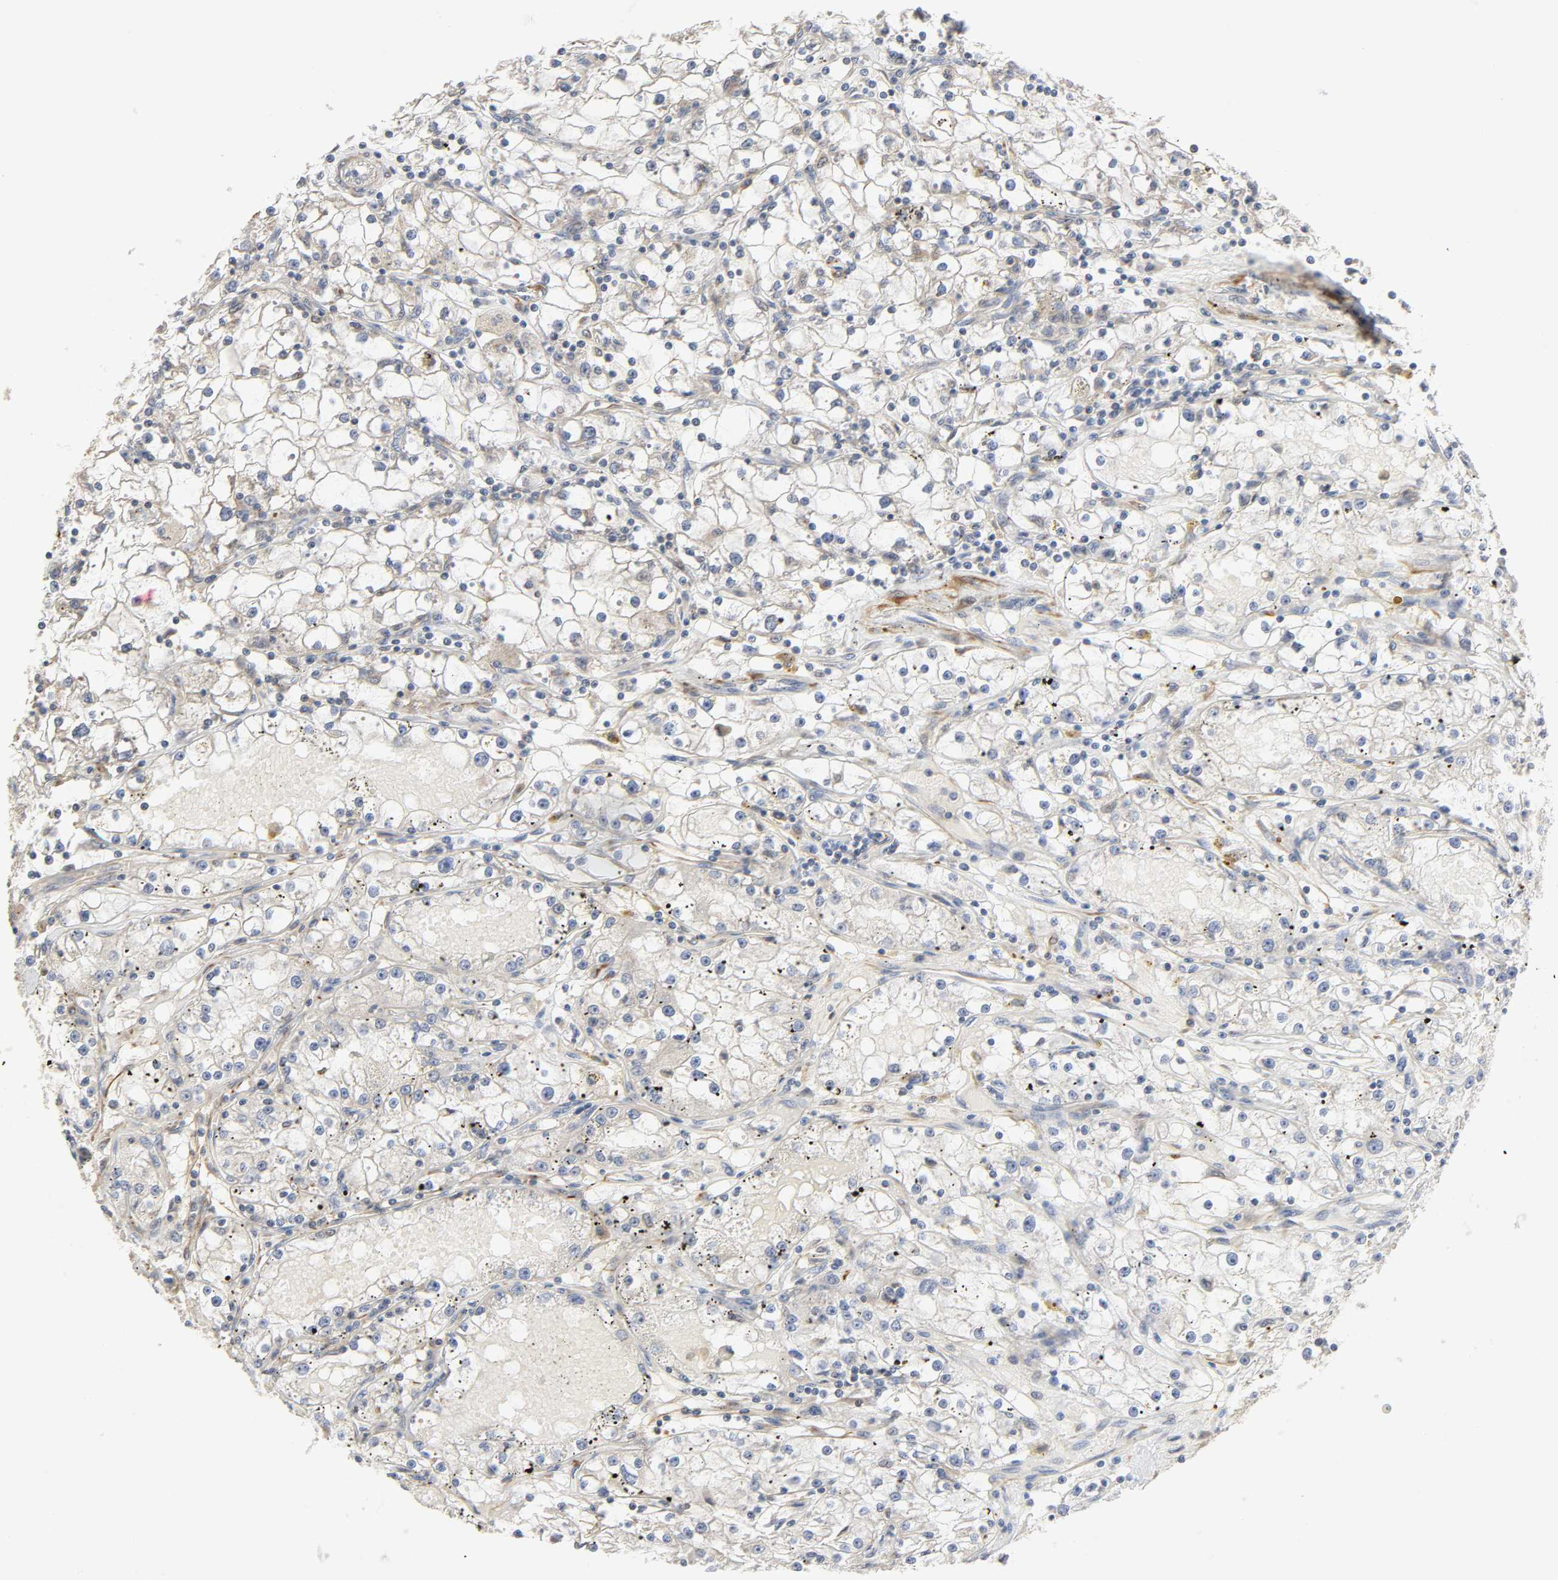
{"staining": {"intensity": "weak", "quantity": "<25%", "location": "cytoplasmic/membranous"}, "tissue": "renal cancer", "cell_type": "Tumor cells", "image_type": "cancer", "snomed": [{"axis": "morphology", "description": "Adenocarcinoma, NOS"}, {"axis": "topography", "description": "Kidney"}], "caption": "Immunohistochemistry (IHC) of renal cancer reveals no expression in tumor cells.", "gene": "FAM118A", "patient": {"sex": "male", "age": 56}}